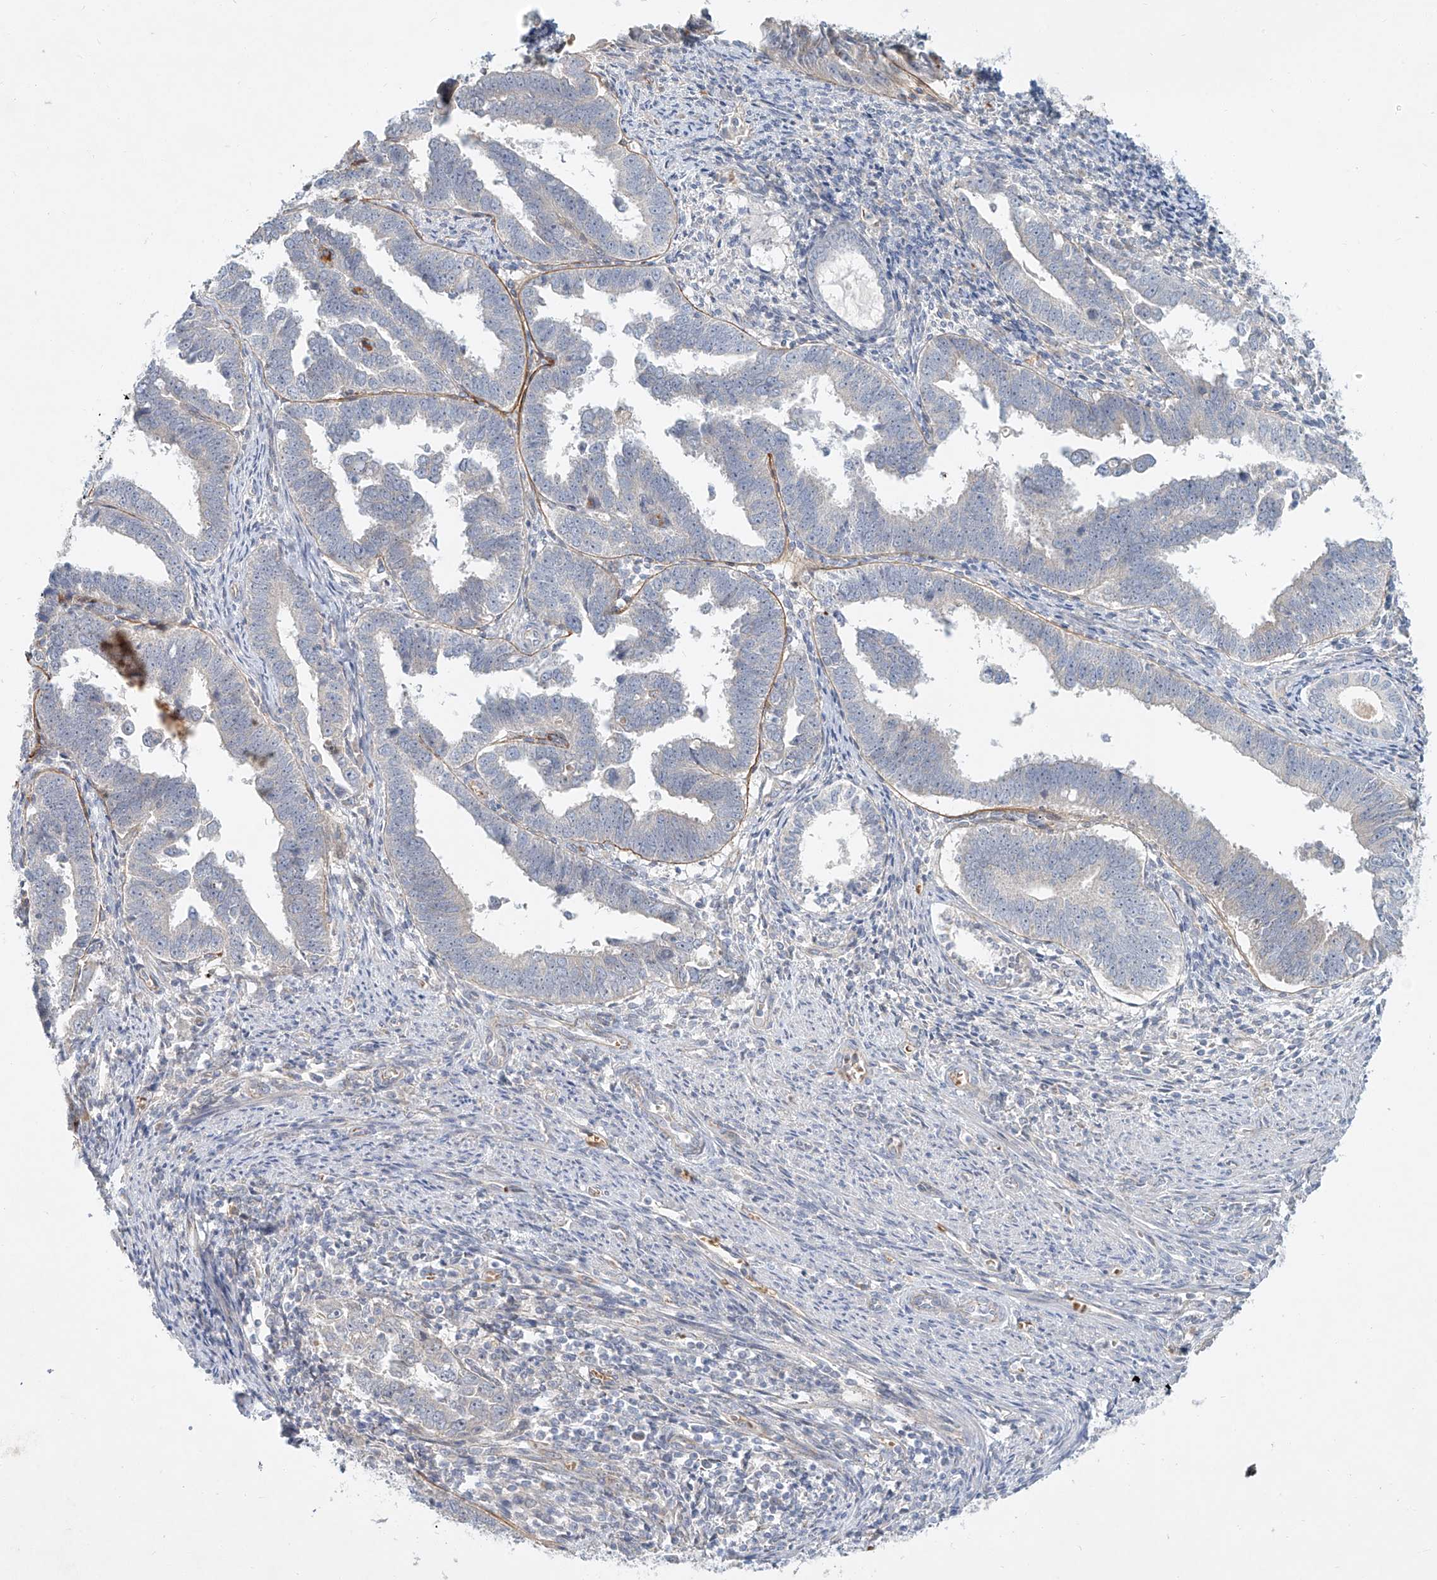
{"staining": {"intensity": "negative", "quantity": "none", "location": "none"}, "tissue": "endometrial cancer", "cell_type": "Tumor cells", "image_type": "cancer", "snomed": [{"axis": "morphology", "description": "Adenocarcinoma, NOS"}, {"axis": "topography", "description": "Endometrium"}], "caption": "Human endometrial cancer stained for a protein using immunohistochemistry (IHC) shows no staining in tumor cells.", "gene": "SYTL3", "patient": {"sex": "female", "age": 75}}